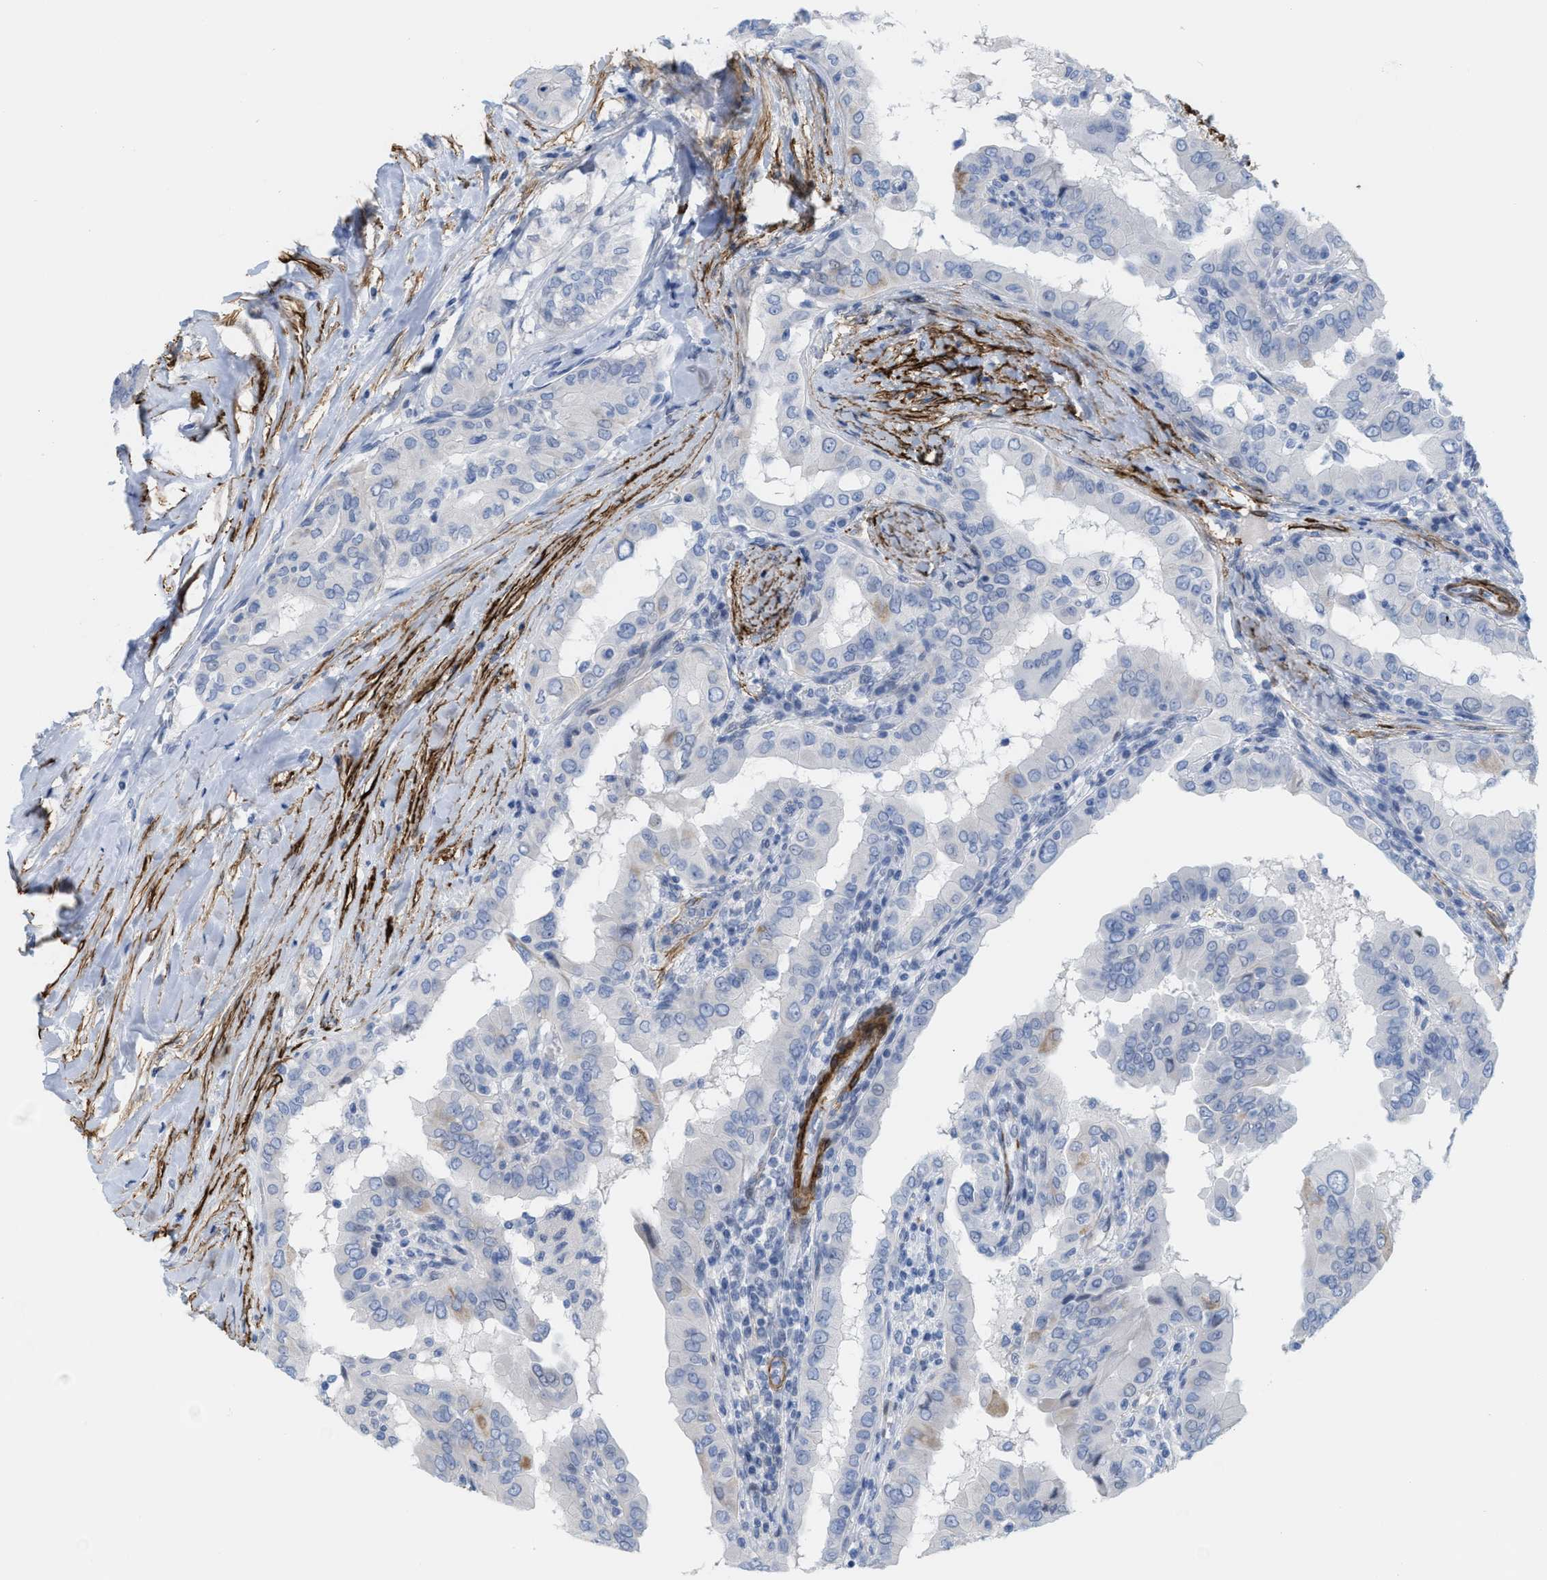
{"staining": {"intensity": "negative", "quantity": "none", "location": "none"}, "tissue": "thyroid cancer", "cell_type": "Tumor cells", "image_type": "cancer", "snomed": [{"axis": "morphology", "description": "Papillary adenocarcinoma, NOS"}, {"axis": "topography", "description": "Thyroid gland"}], "caption": "A high-resolution photomicrograph shows immunohistochemistry (IHC) staining of thyroid papillary adenocarcinoma, which displays no significant staining in tumor cells.", "gene": "TAGLN", "patient": {"sex": "male", "age": 33}}